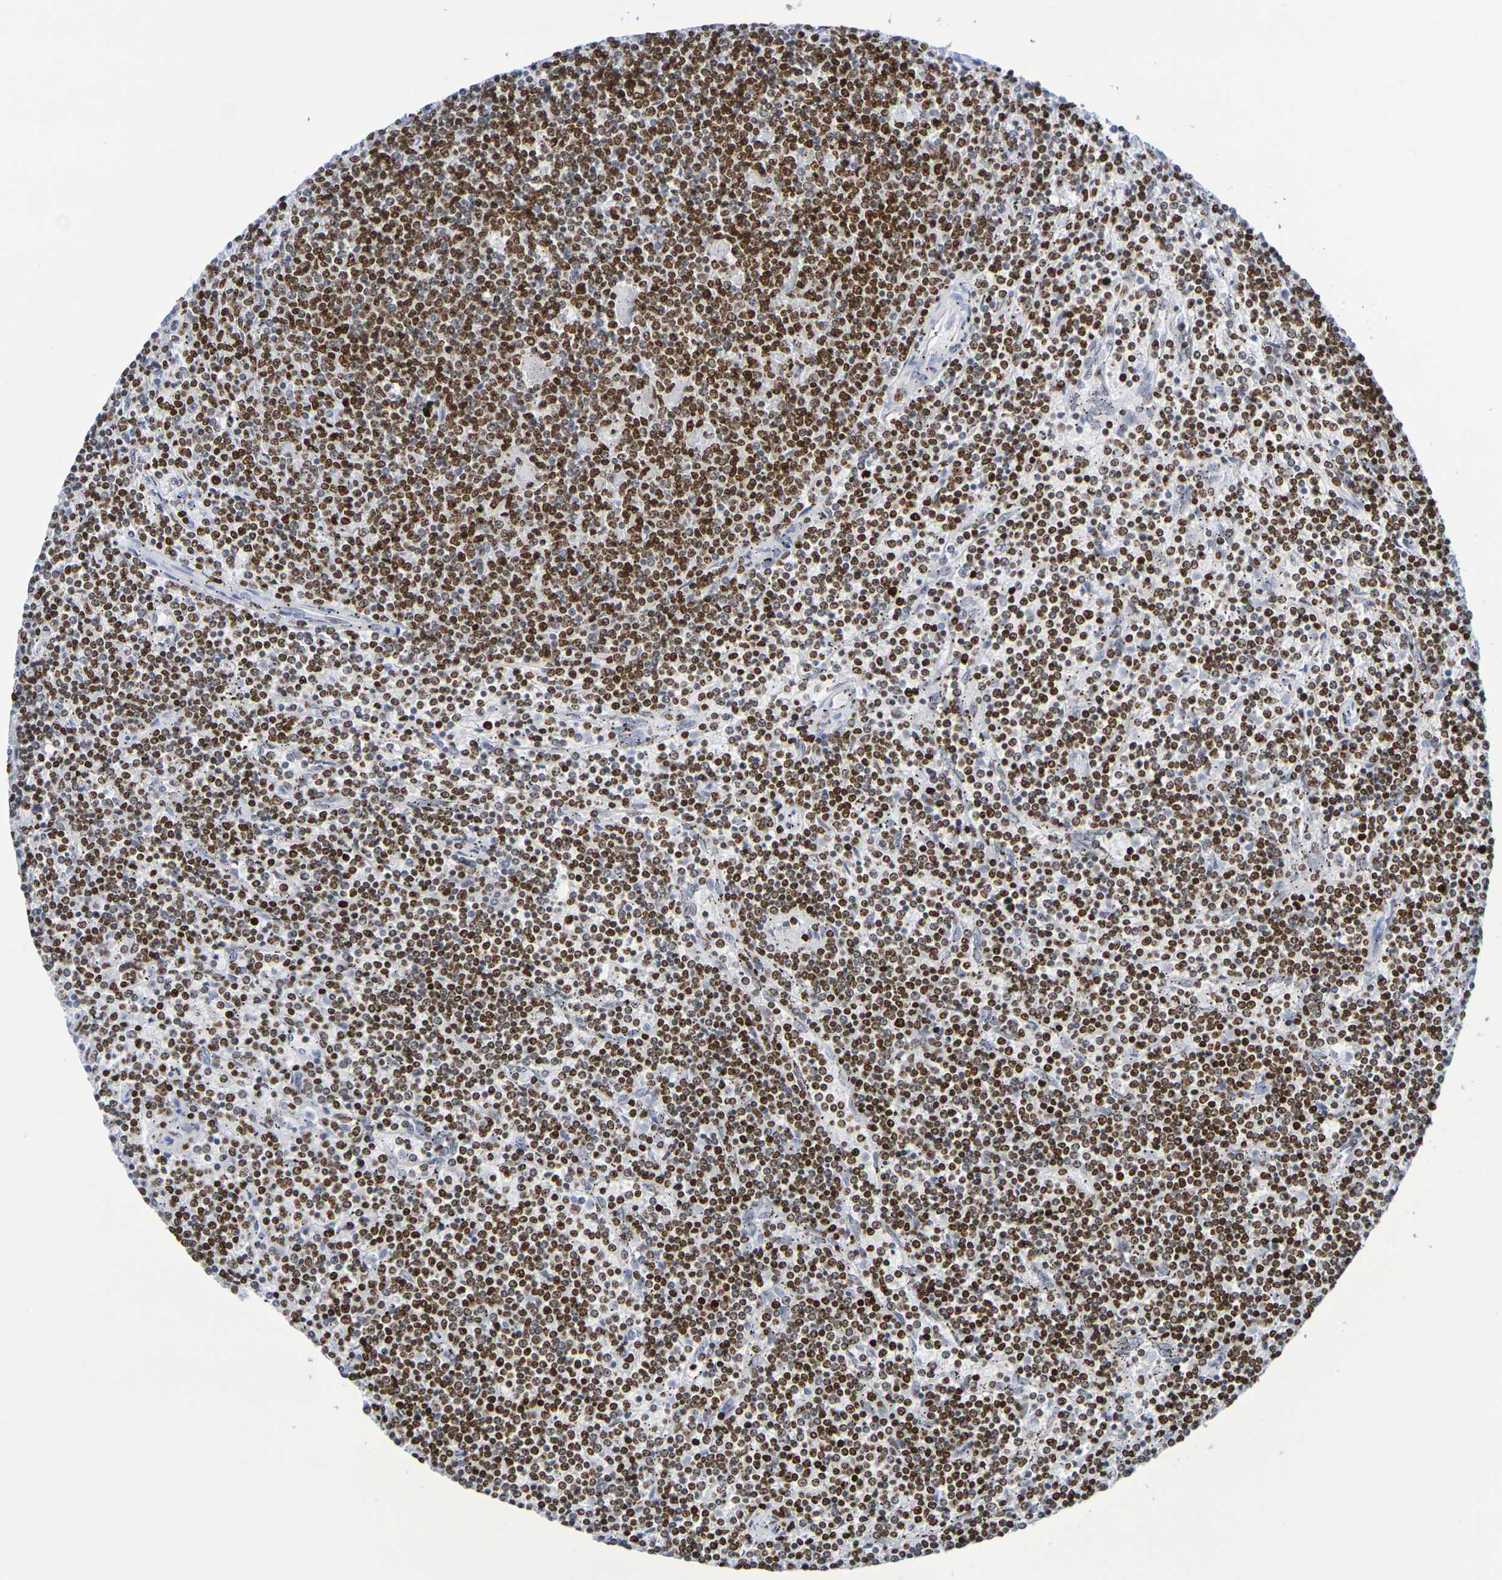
{"staining": {"intensity": "strong", "quantity": ">75%", "location": "nuclear"}, "tissue": "lymphoma", "cell_type": "Tumor cells", "image_type": "cancer", "snomed": [{"axis": "morphology", "description": "Malignant lymphoma, non-Hodgkin's type, Low grade"}, {"axis": "topography", "description": "Spleen"}], "caption": "There is high levels of strong nuclear staining in tumor cells of lymphoma, as demonstrated by immunohistochemical staining (brown color).", "gene": "H1-5", "patient": {"sex": "female", "age": 50}}